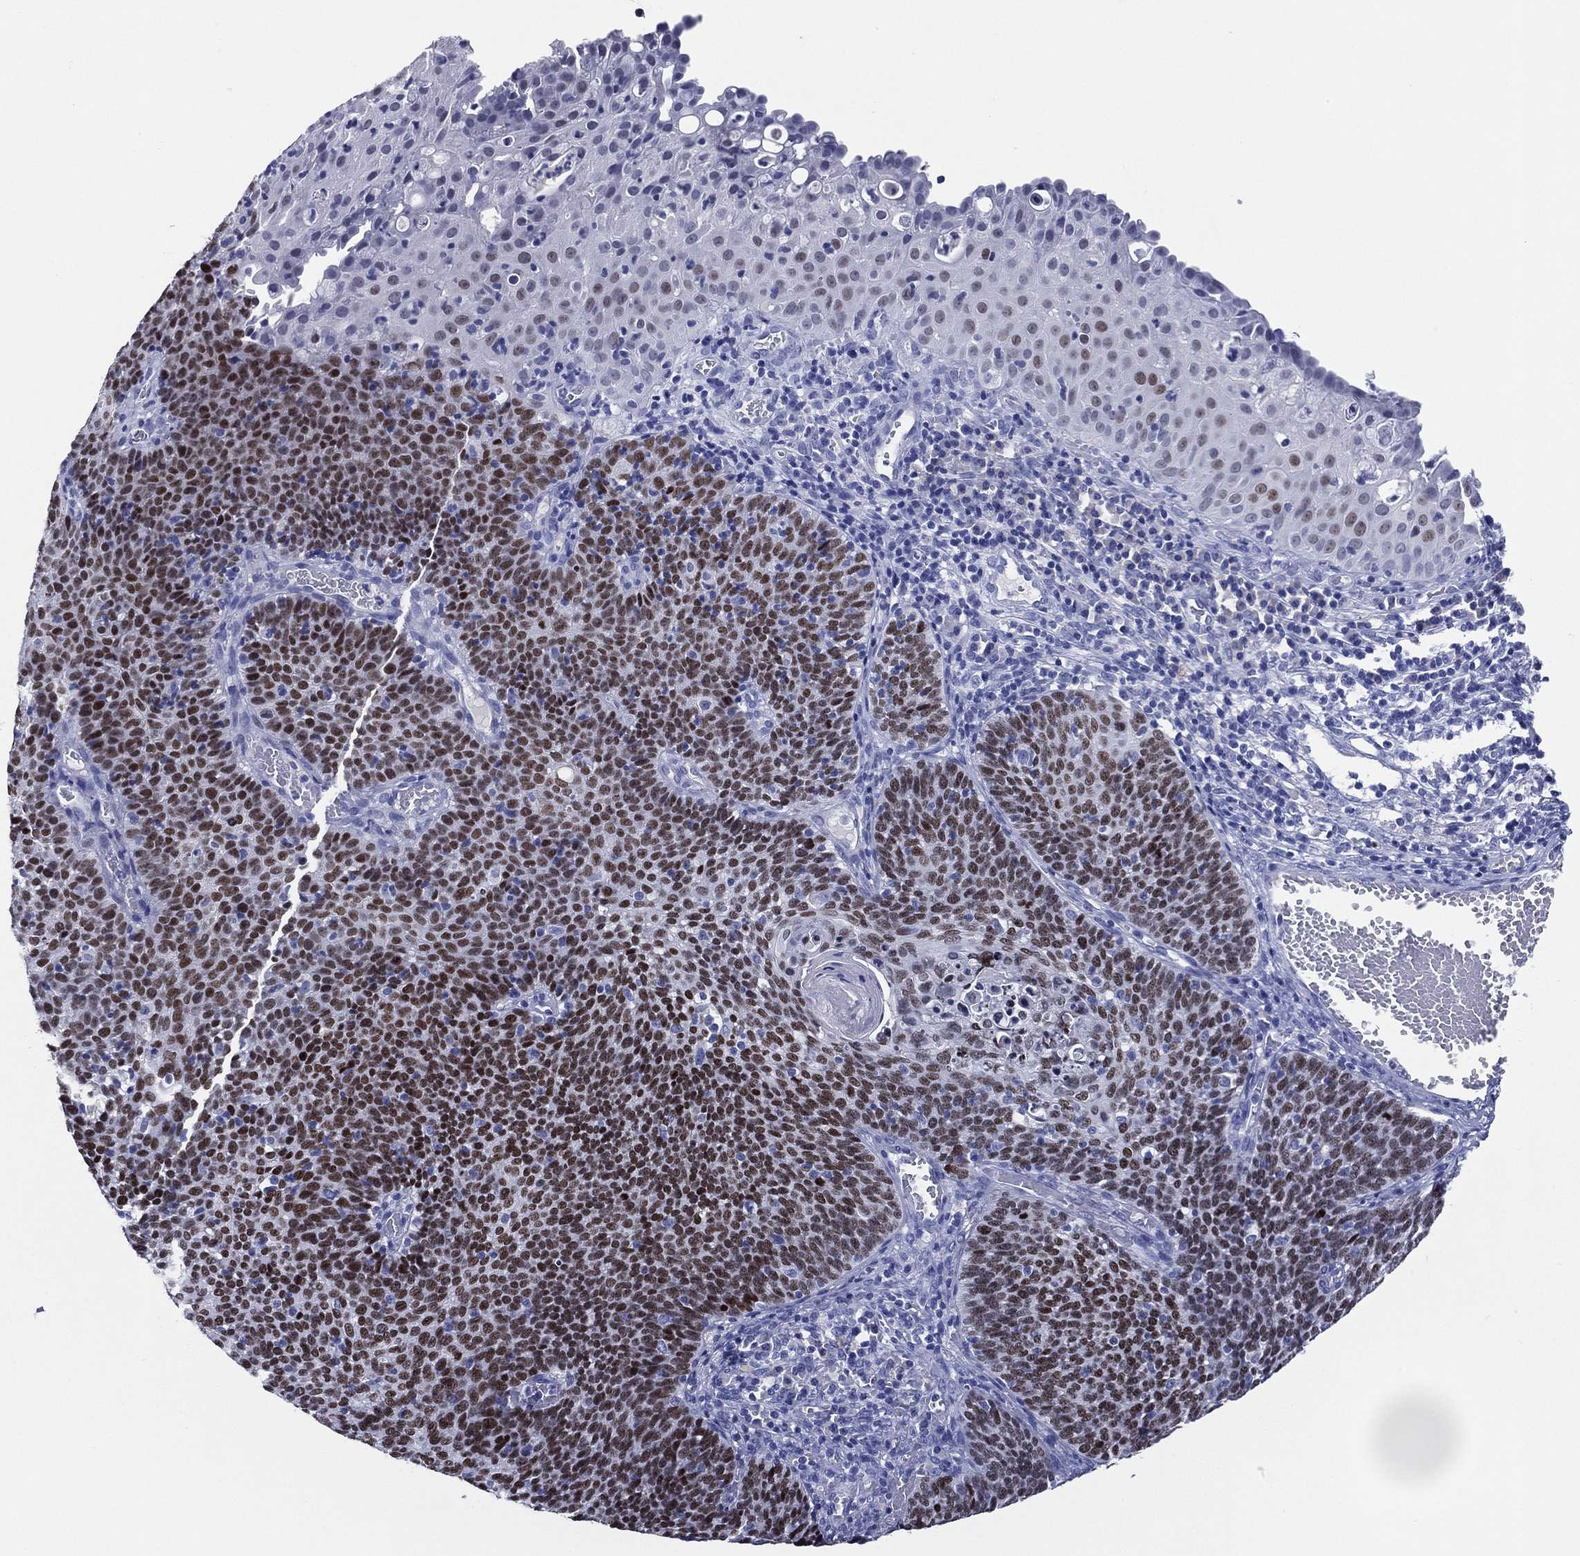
{"staining": {"intensity": "strong", "quantity": "<25%", "location": "nuclear"}, "tissue": "cervical cancer", "cell_type": "Tumor cells", "image_type": "cancer", "snomed": [{"axis": "morphology", "description": "Normal tissue, NOS"}, {"axis": "morphology", "description": "Squamous cell carcinoma, NOS"}, {"axis": "topography", "description": "Cervix"}], "caption": "Strong nuclear protein staining is appreciated in about <25% of tumor cells in cervical squamous cell carcinoma. (DAB IHC with brightfield microscopy, high magnification).", "gene": "TFAP2A", "patient": {"sex": "female", "age": 39}}